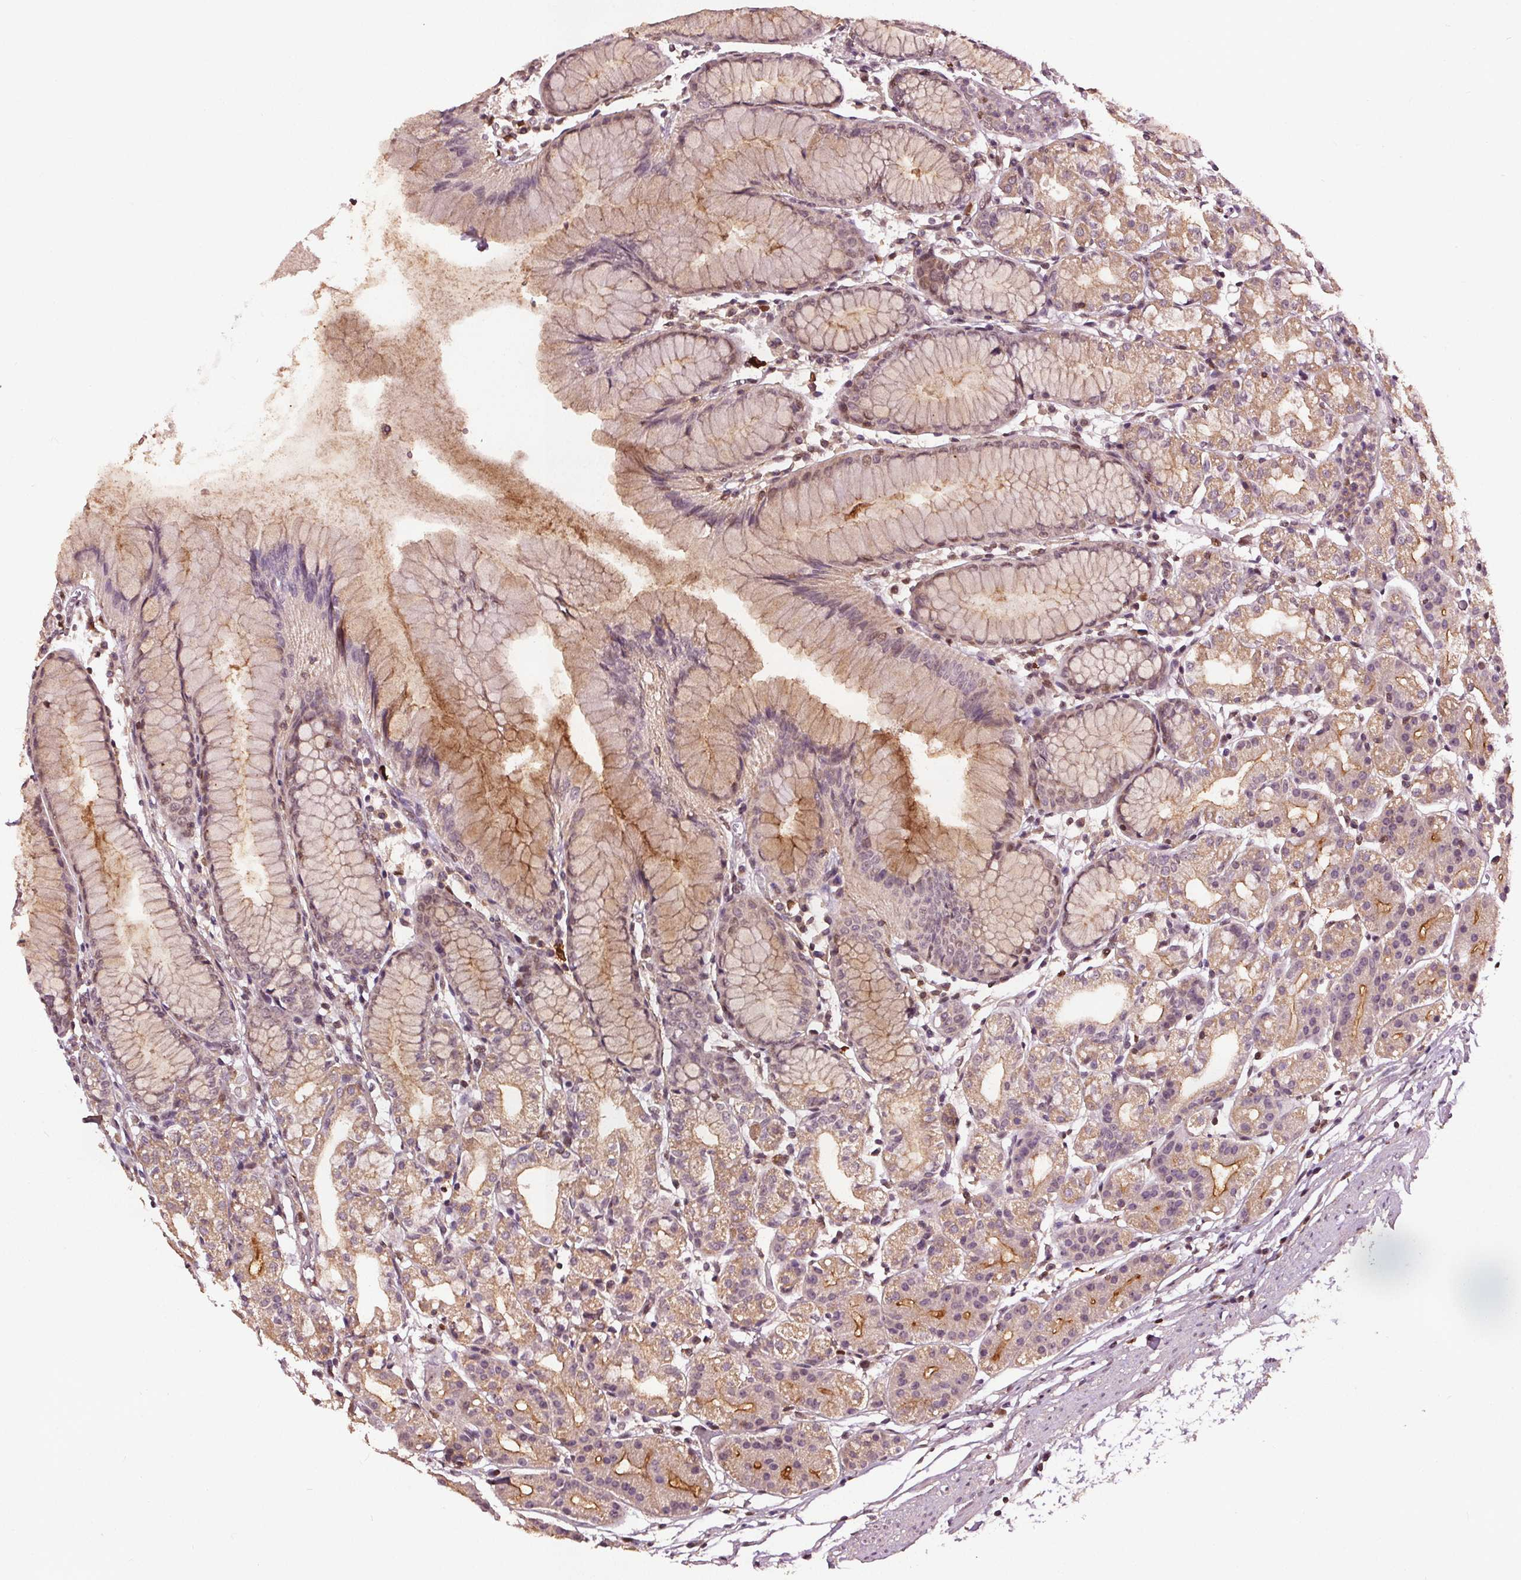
{"staining": {"intensity": "moderate", "quantity": "25%-75%", "location": "cytoplasmic/membranous"}, "tissue": "stomach", "cell_type": "Glandular cells", "image_type": "normal", "snomed": [{"axis": "morphology", "description": "Normal tissue, NOS"}, {"axis": "topography", "description": "Stomach"}], "caption": "Stomach stained for a protein (brown) displays moderate cytoplasmic/membranous positive positivity in about 25%-75% of glandular cells.", "gene": "DDX11", "patient": {"sex": "female", "age": 57}}